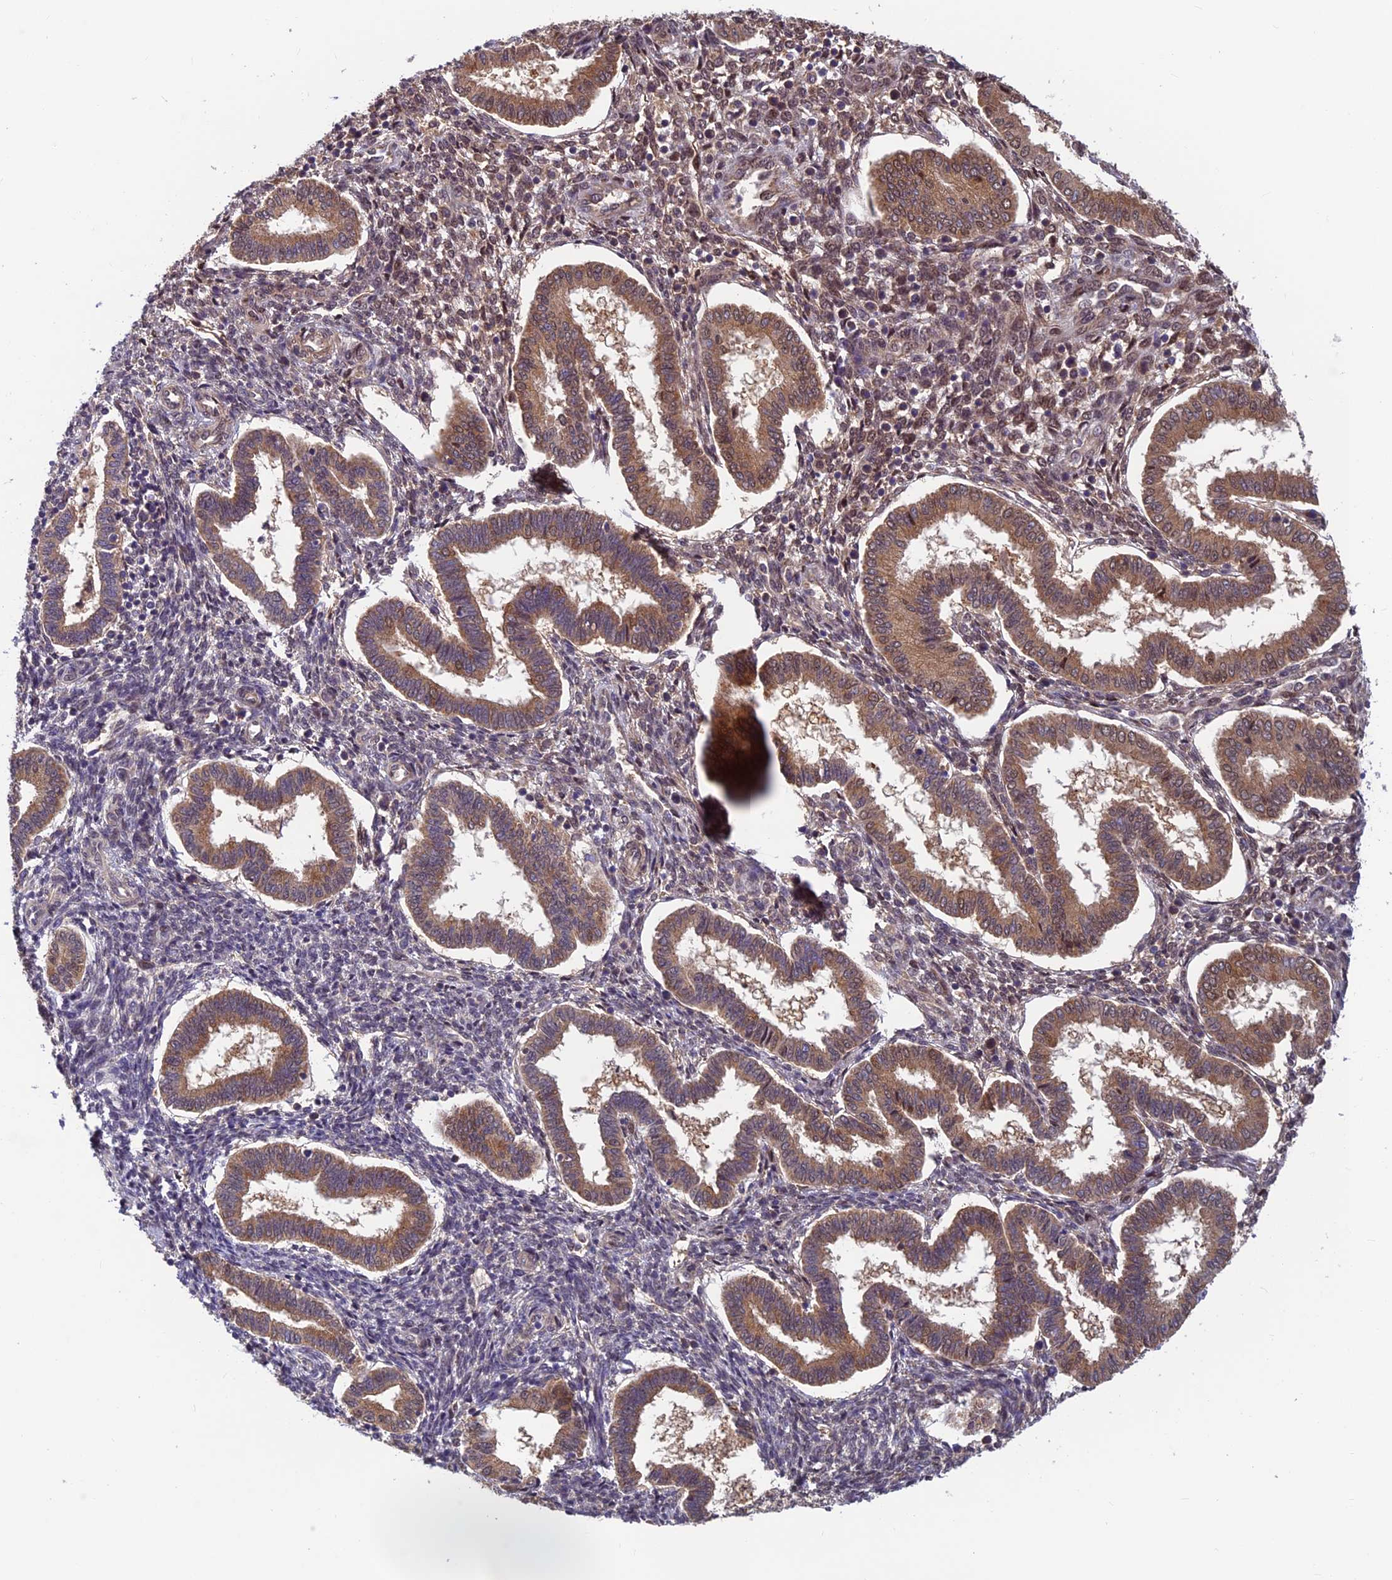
{"staining": {"intensity": "weak", "quantity": "25%-75%", "location": "cytoplasmic/membranous"}, "tissue": "endometrium", "cell_type": "Cells in endometrial stroma", "image_type": "normal", "snomed": [{"axis": "morphology", "description": "Normal tissue, NOS"}, {"axis": "topography", "description": "Endometrium"}], "caption": "Brown immunohistochemical staining in unremarkable endometrium shows weak cytoplasmic/membranous positivity in approximately 25%-75% of cells in endometrial stroma.", "gene": "CCDC15", "patient": {"sex": "female", "age": 24}}